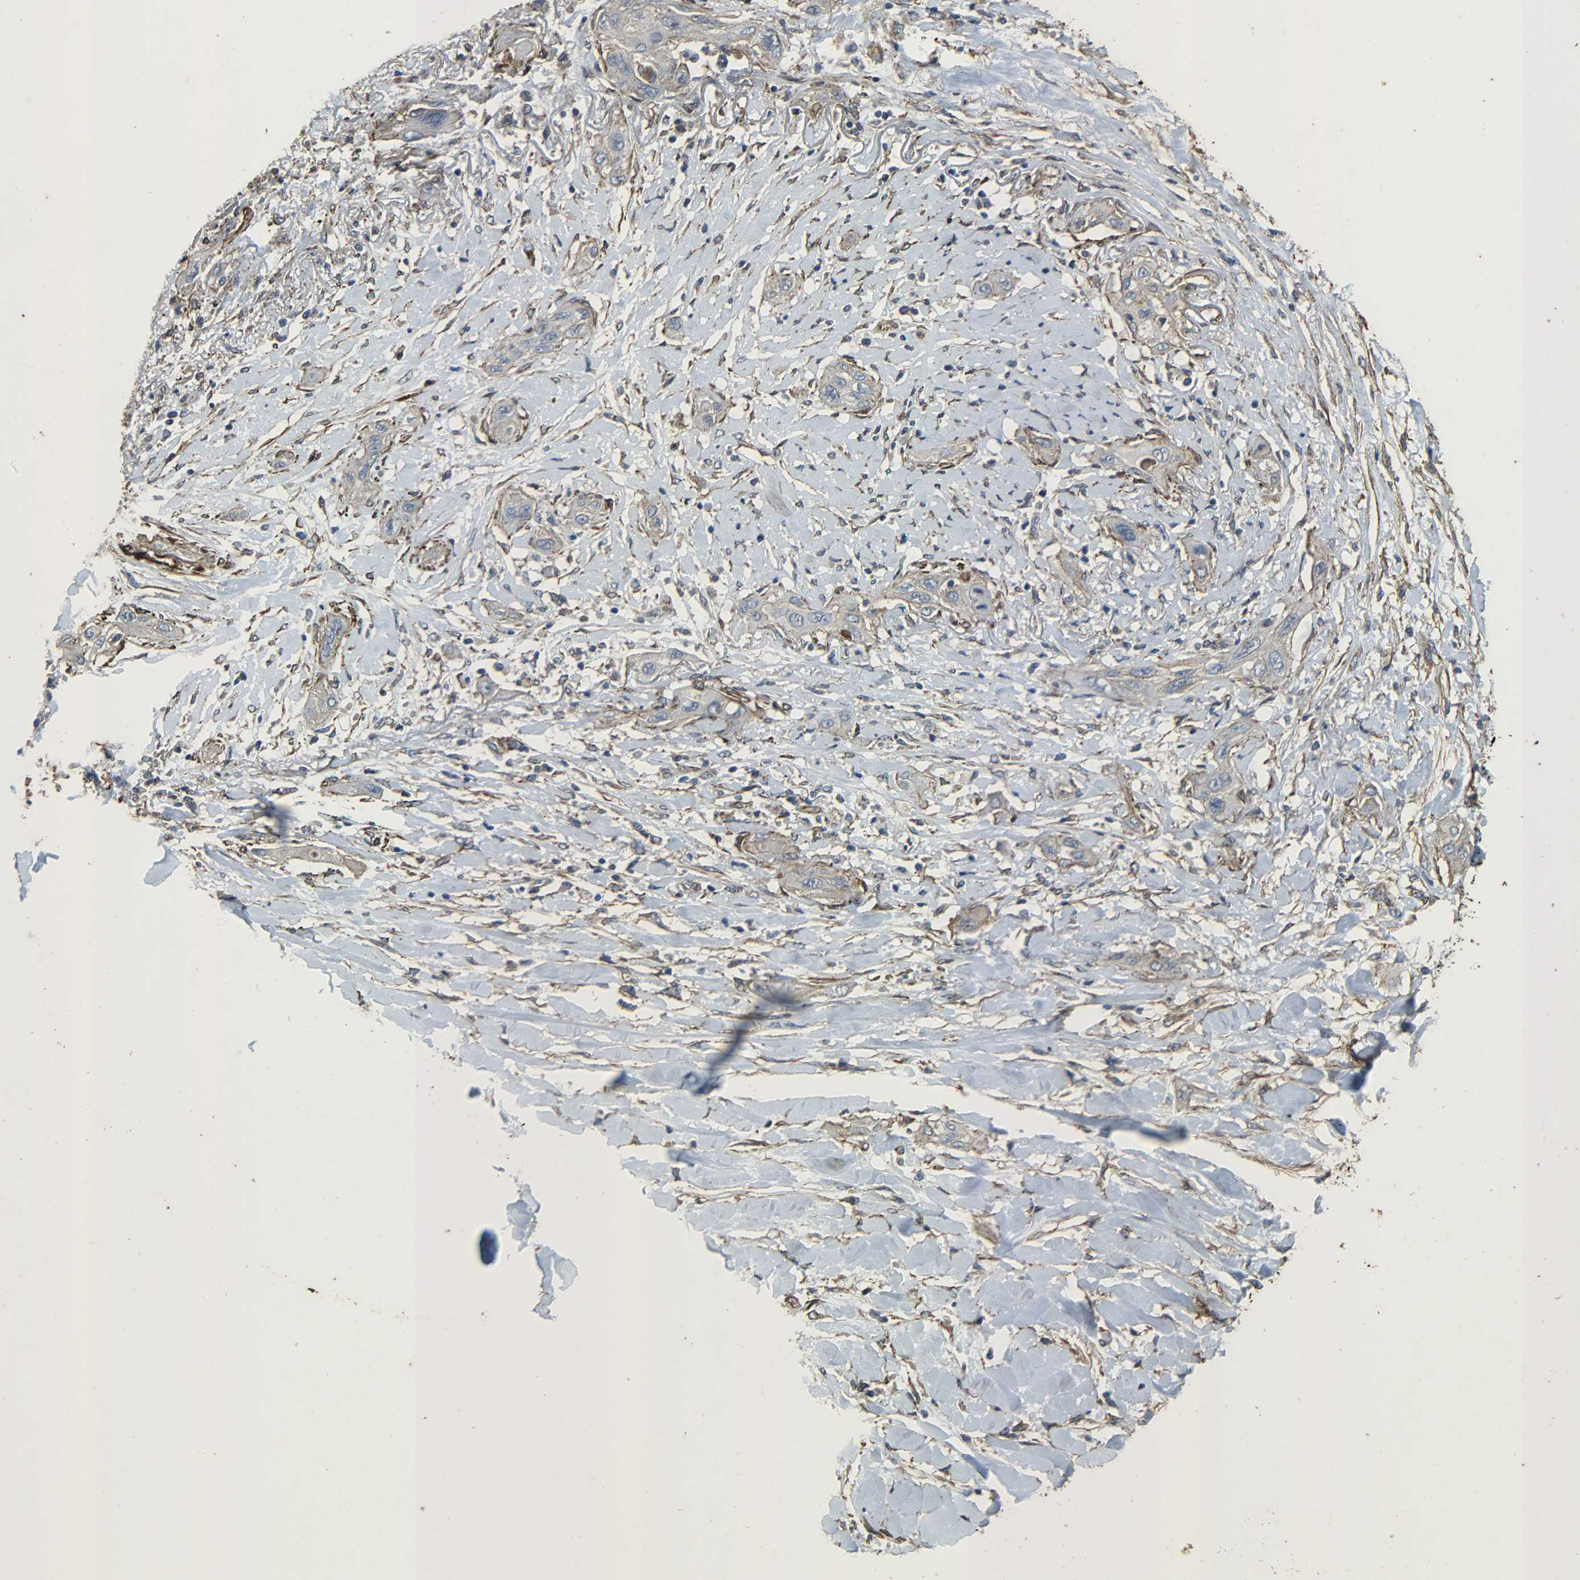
{"staining": {"intensity": "negative", "quantity": "none", "location": "none"}, "tissue": "lung cancer", "cell_type": "Tumor cells", "image_type": "cancer", "snomed": [{"axis": "morphology", "description": "Squamous cell carcinoma, NOS"}, {"axis": "topography", "description": "Lung"}], "caption": "Tumor cells are negative for brown protein staining in lung cancer (squamous cell carcinoma). Nuclei are stained in blue.", "gene": "TPM4", "patient": {"sex": "female", "age": 47}}